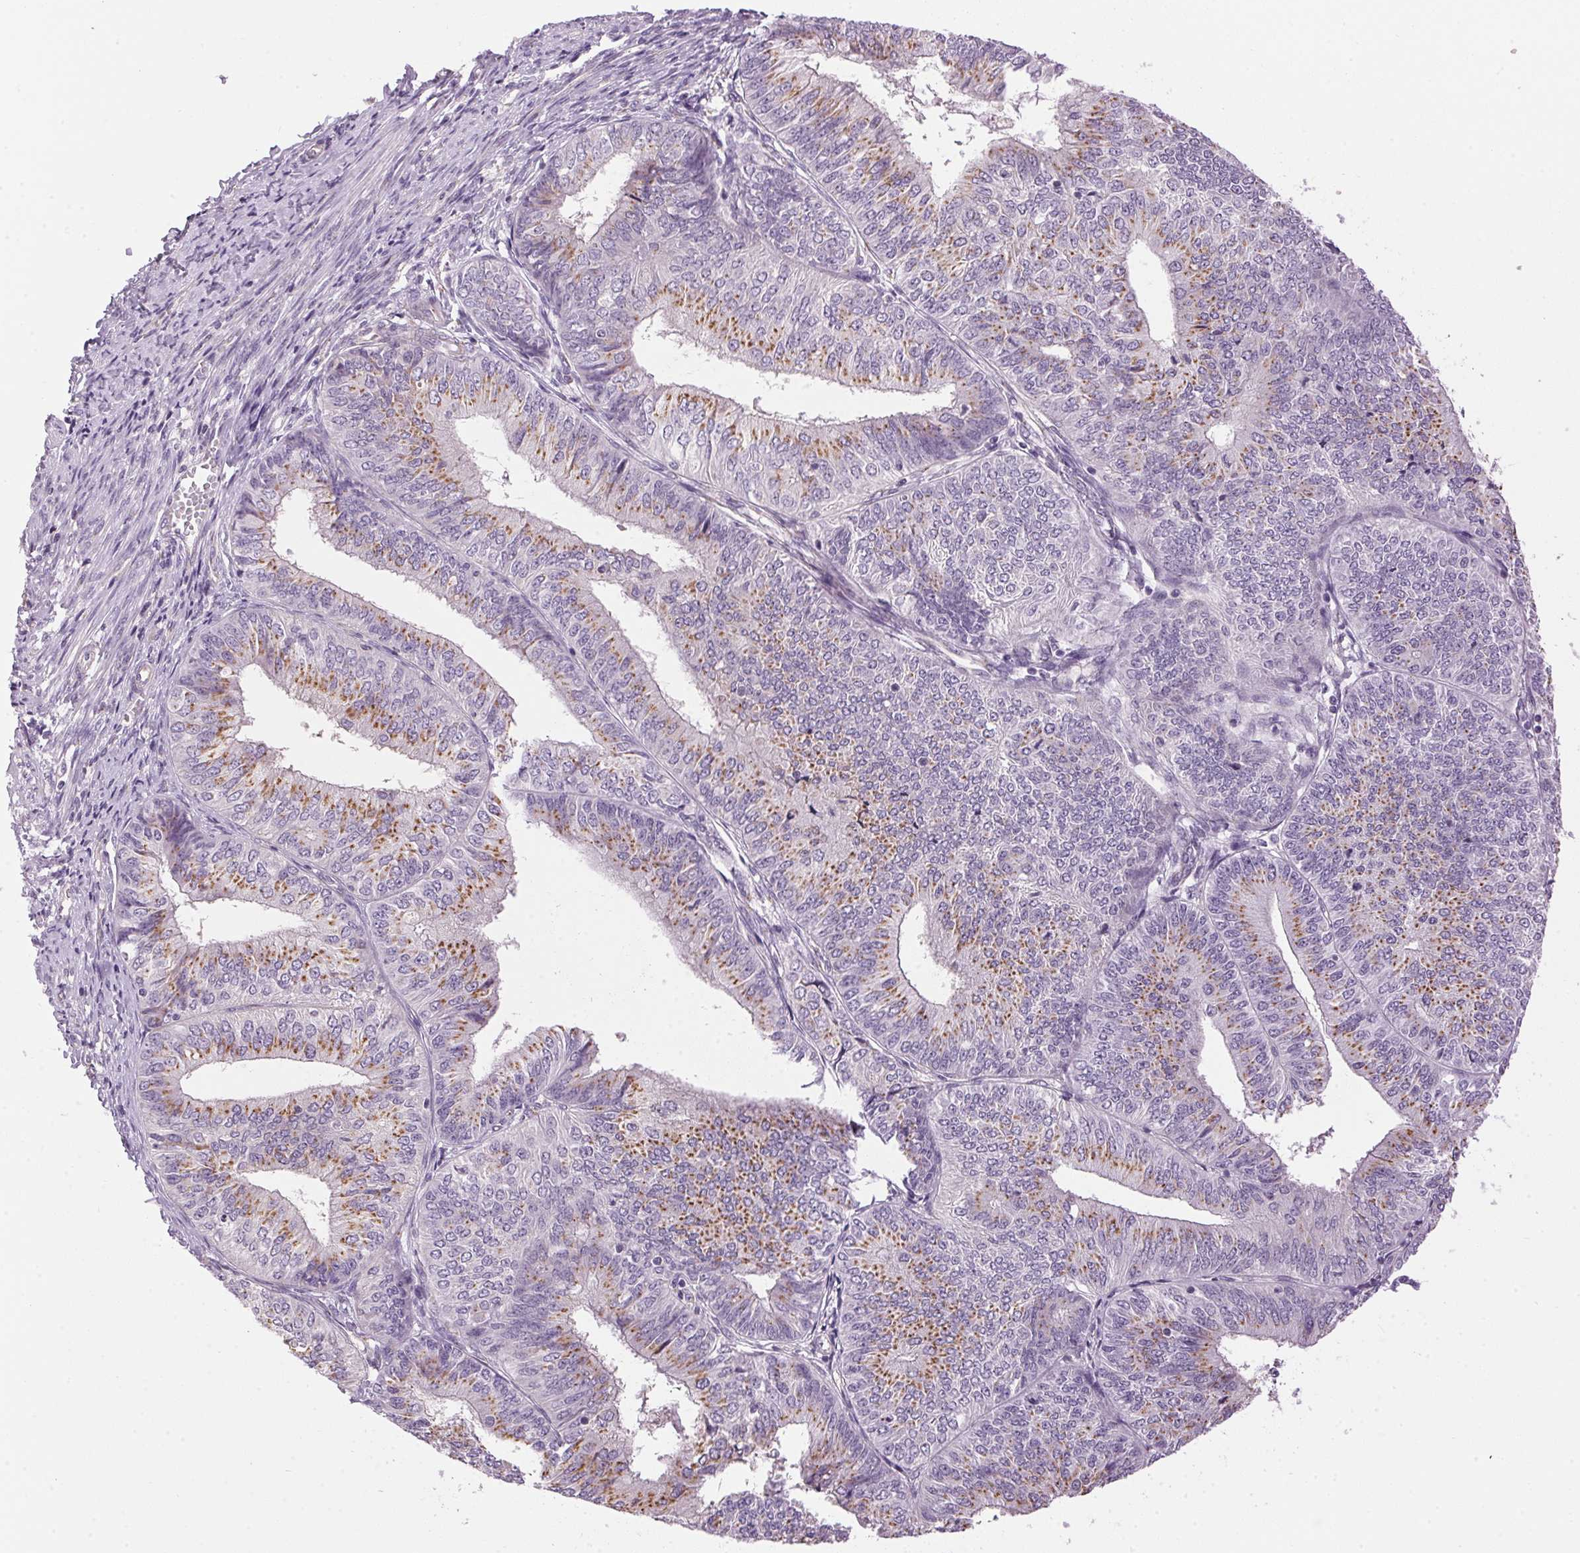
{"staining": {"intensity": "moderate", "quantity": "25%-75%", "location": "cytoplasmic/membranous"}, "tissue": "endometrial cancer", "cell_type": "Tumor cells", "image_type": "cancer", "snomed": [{"axis": "morphology", "description": "Adenocarcinoma, NOS"}, {"axis": "topography", "description": "Endometrium"}], "caption": "Approximately 25%-75% of tumor cells in endometrial cancer (adenocarcinoma) display moderate cytoplasmic/membranous protein expression as visualized by brown immunohistochemical staining.", "gene": "GOLPH3", "patient": {"sex": "female", "age": 58}}